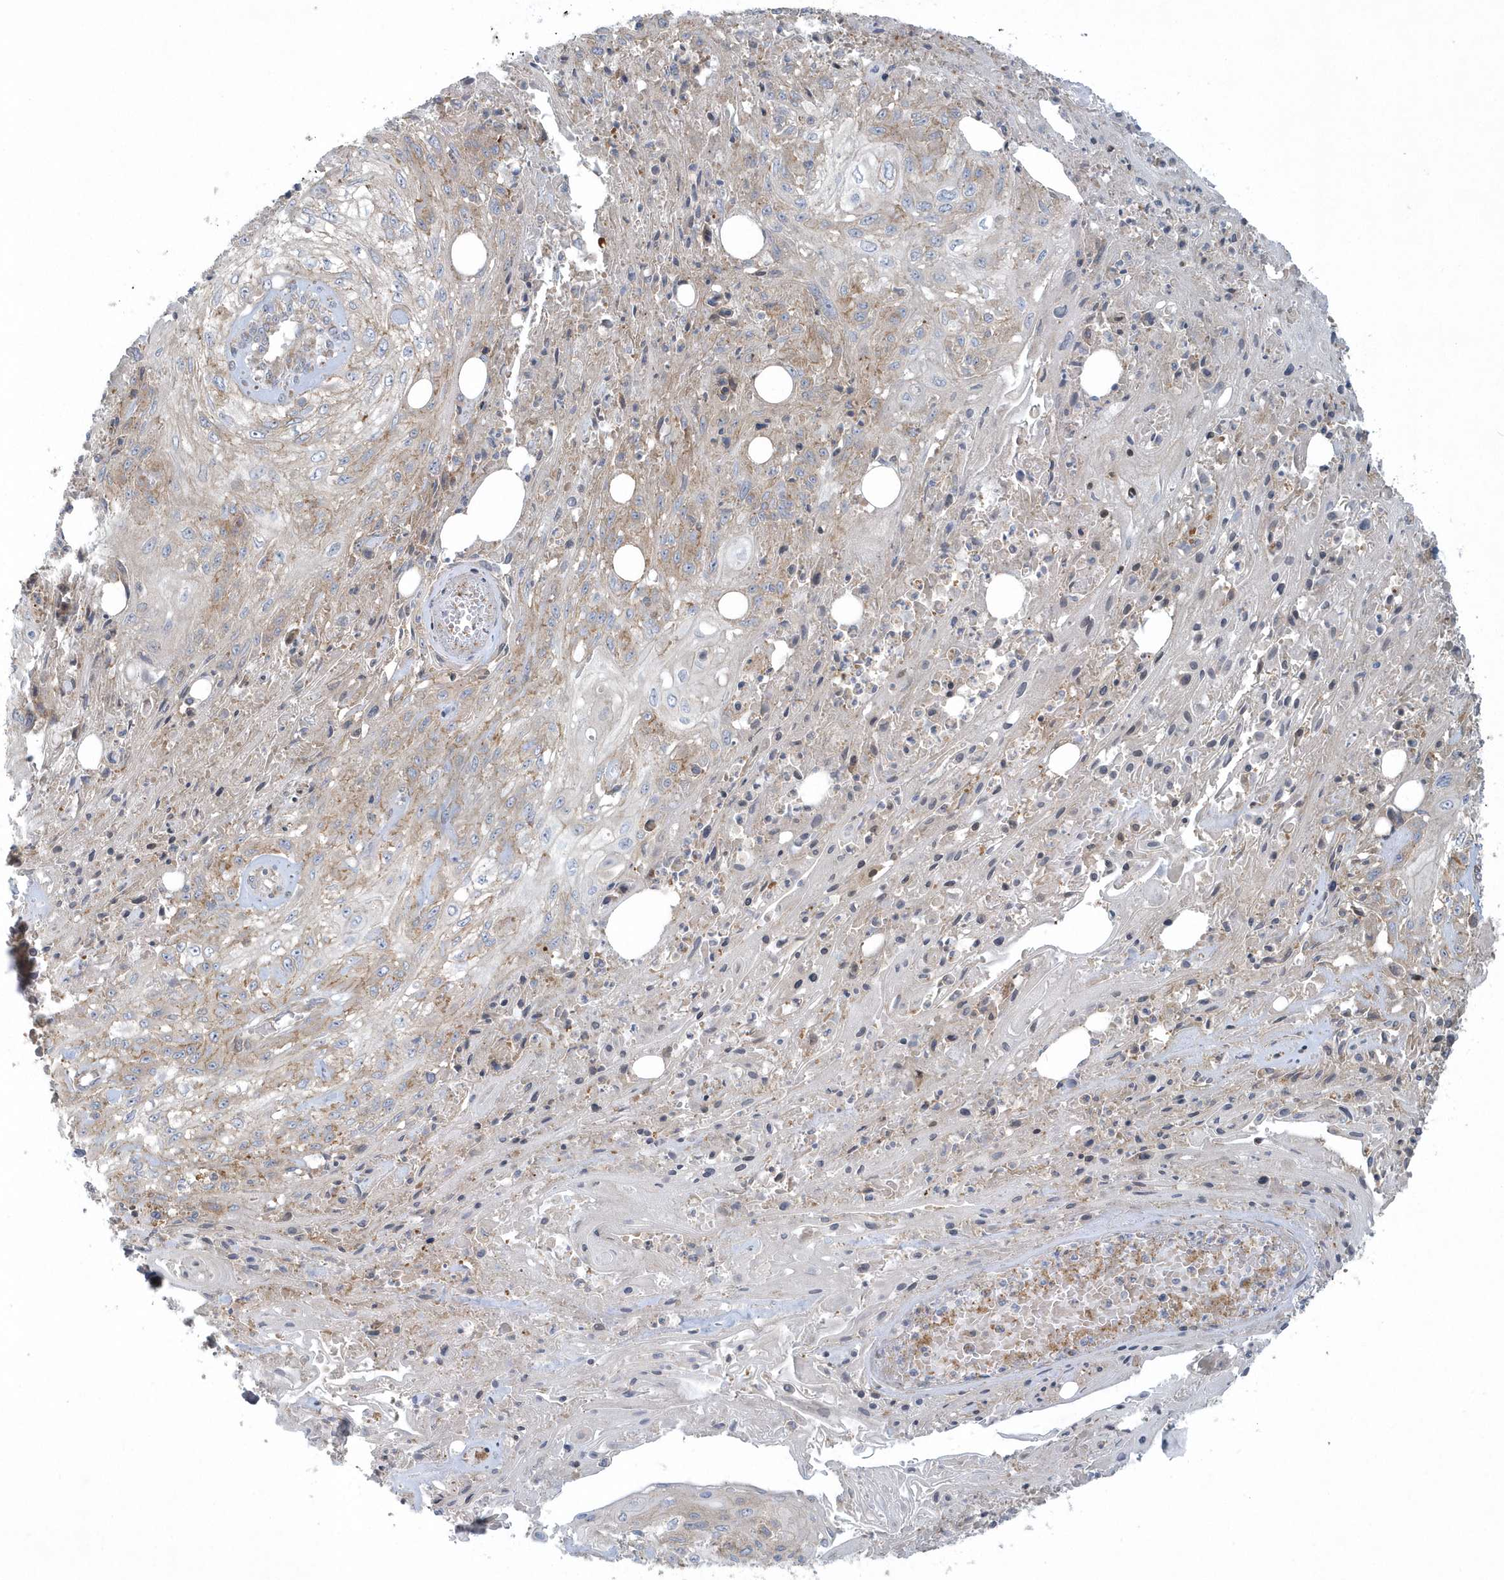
{"staining": {"intensity": "weak", "quantity": "25%-75%", "location": "cytoplasmic/membranous"}, "tissue": "skin cancer", "cell_type": "Tumor cells", "image_type": "cancer", "snomed": [{"axis": "morphology", "description": "Squamous cell carcinoma, NOS"}, {"axis": "morphology", "description": "Squamous cell carcinoma, metastatic, NOS"}, {"axis": "topography", "description": "Skin"}, {"axis": "topography", "description": "Lymph node"}], "caption": "The immunohistochemical stain labels weak cytoplasmic/membranous expression in tumor cells of skin cancer (squamous cell carcinoma) tissue. (DAB = brown stain, brightfield microscopy at high magnification).", "gene": "CNOT10", "patient": {"sex": "male", "age": 75}}